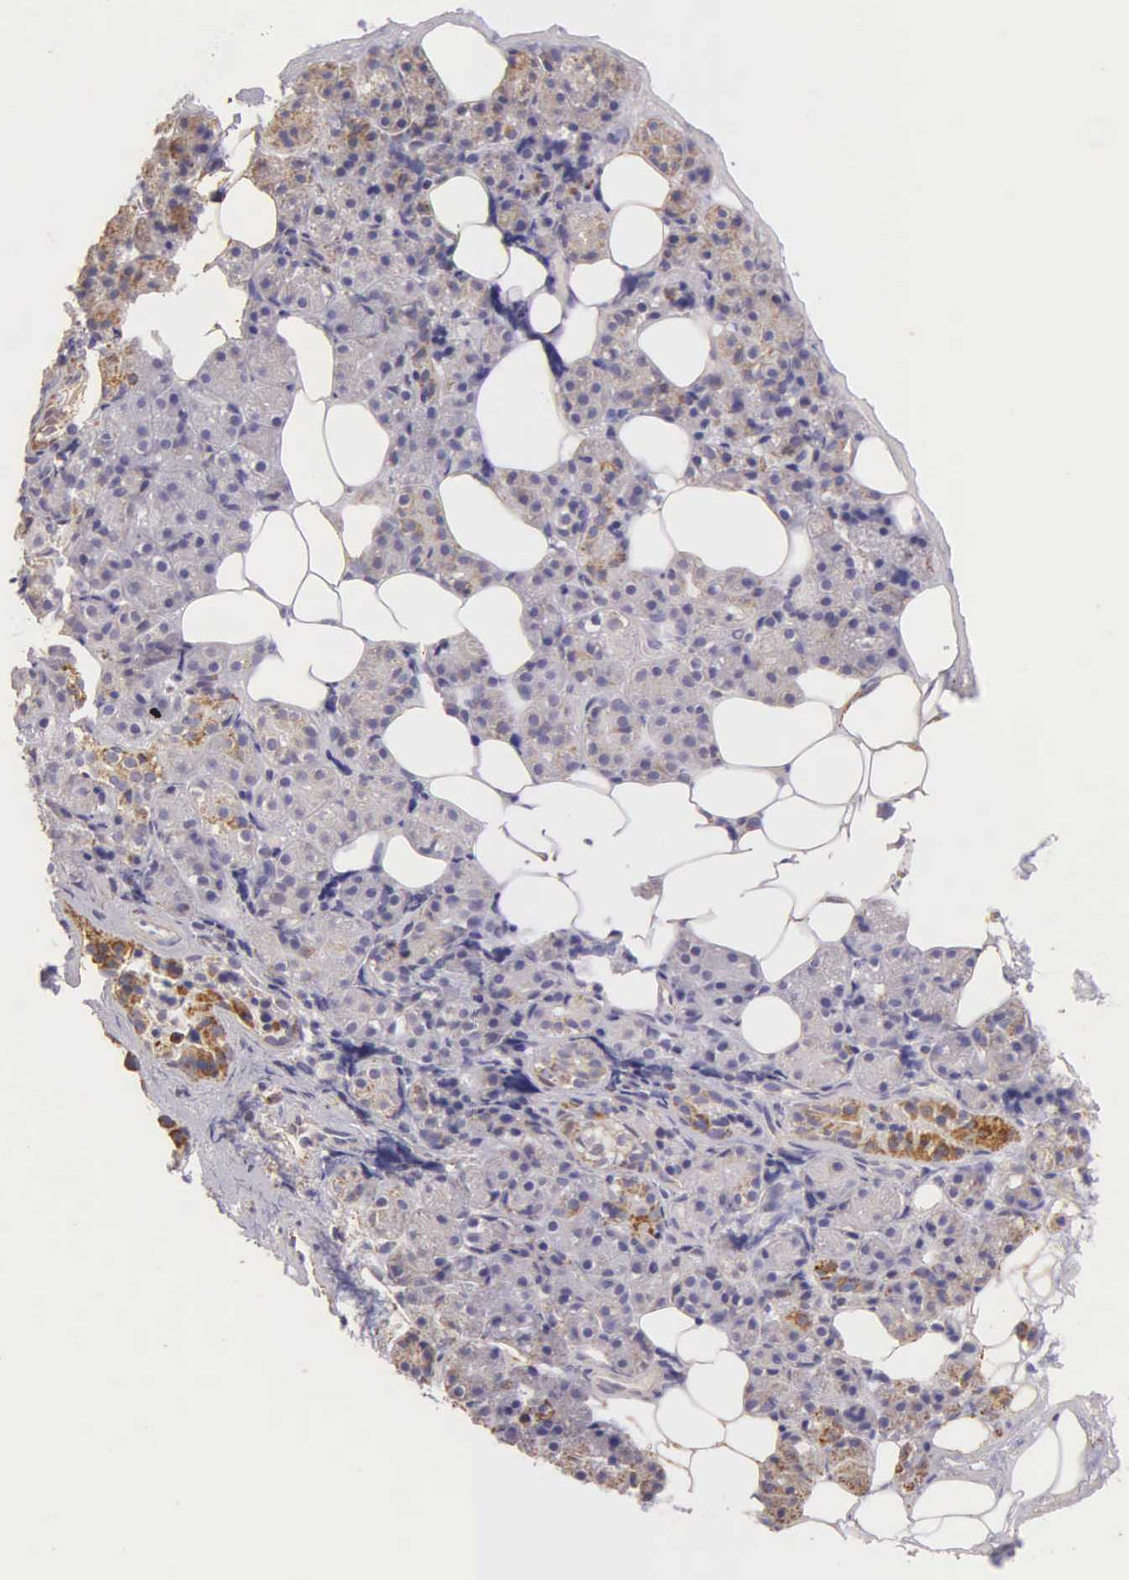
{"staining": {"intensity": "weak", "quantity": "<25%", "location": "cytoplasmic/membranous"}, "tissue": "salivary gland", "cell_type": "Glandular cells", "image_type": "normal", "snomed": [{"axis": "morphology", "description": "Normal tissue, NOS"}, {"axis": "topography", "description": "Salivary gland"}], "caption": "Glandular cells are negative for protein expression in normal human salivary gland.", "gene": "ESR1", "patient": {"sex": "female", "age": 55}}